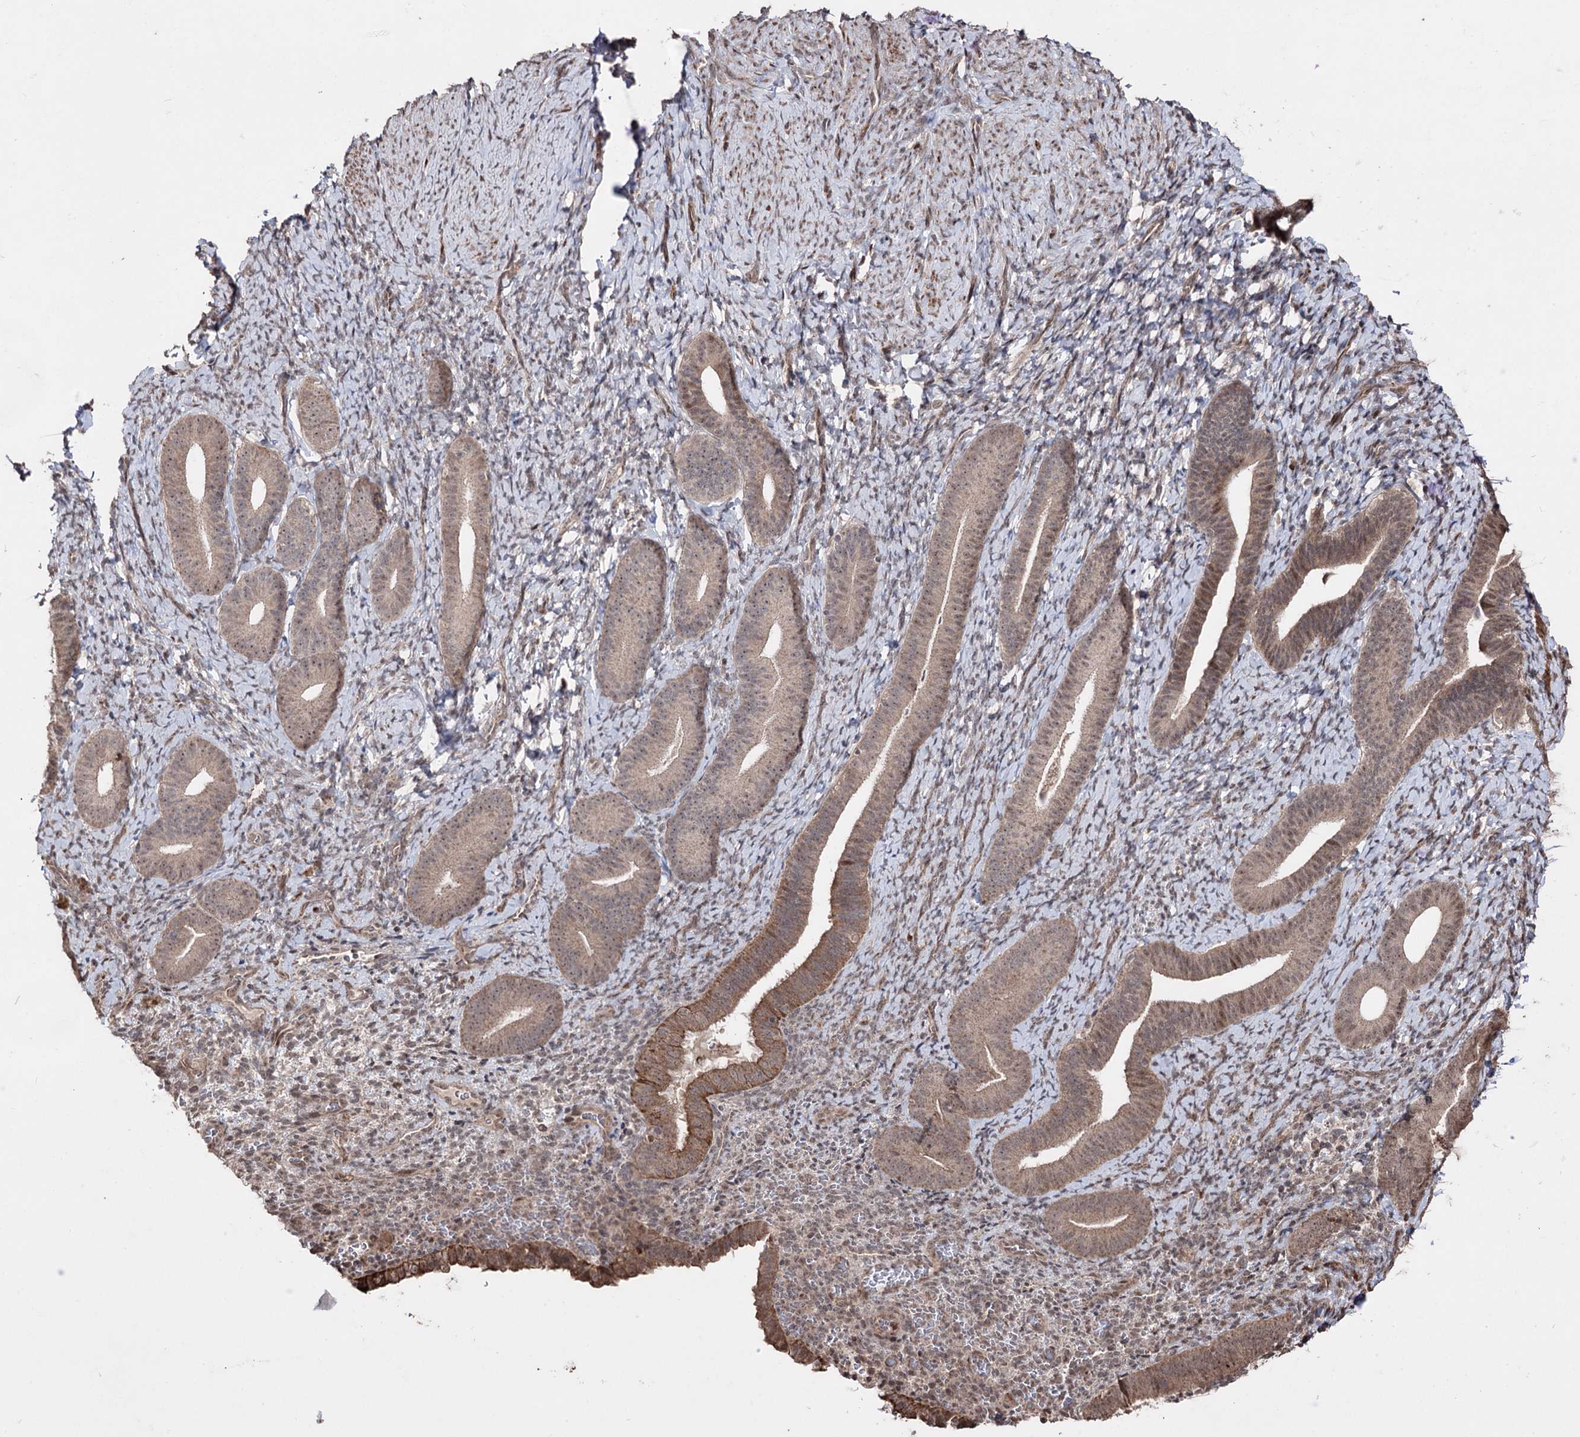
{"staining": {"intensity": "weak", "quantity": "<25%", "location": "nuclear"}, "tissue": "endometrium", "cell_type": "Cells in endometrial stroma", "image_type": "normal", "snomed": [{"axis": "morphology", "description": "Normal tissue, NOS"}, {"axis": "topography", "description": "Endometrium"}], "caption": "The photomicrograph shows no significant expression in cells in endometrial stroma of endometrium. (DAB (3,3'-diaminobenzidine) immunohistochemistry visualized using brightfield microscopy, high magnification).", "gene": "CPNE8", "patient": {"sex": "female", "age": 65}}